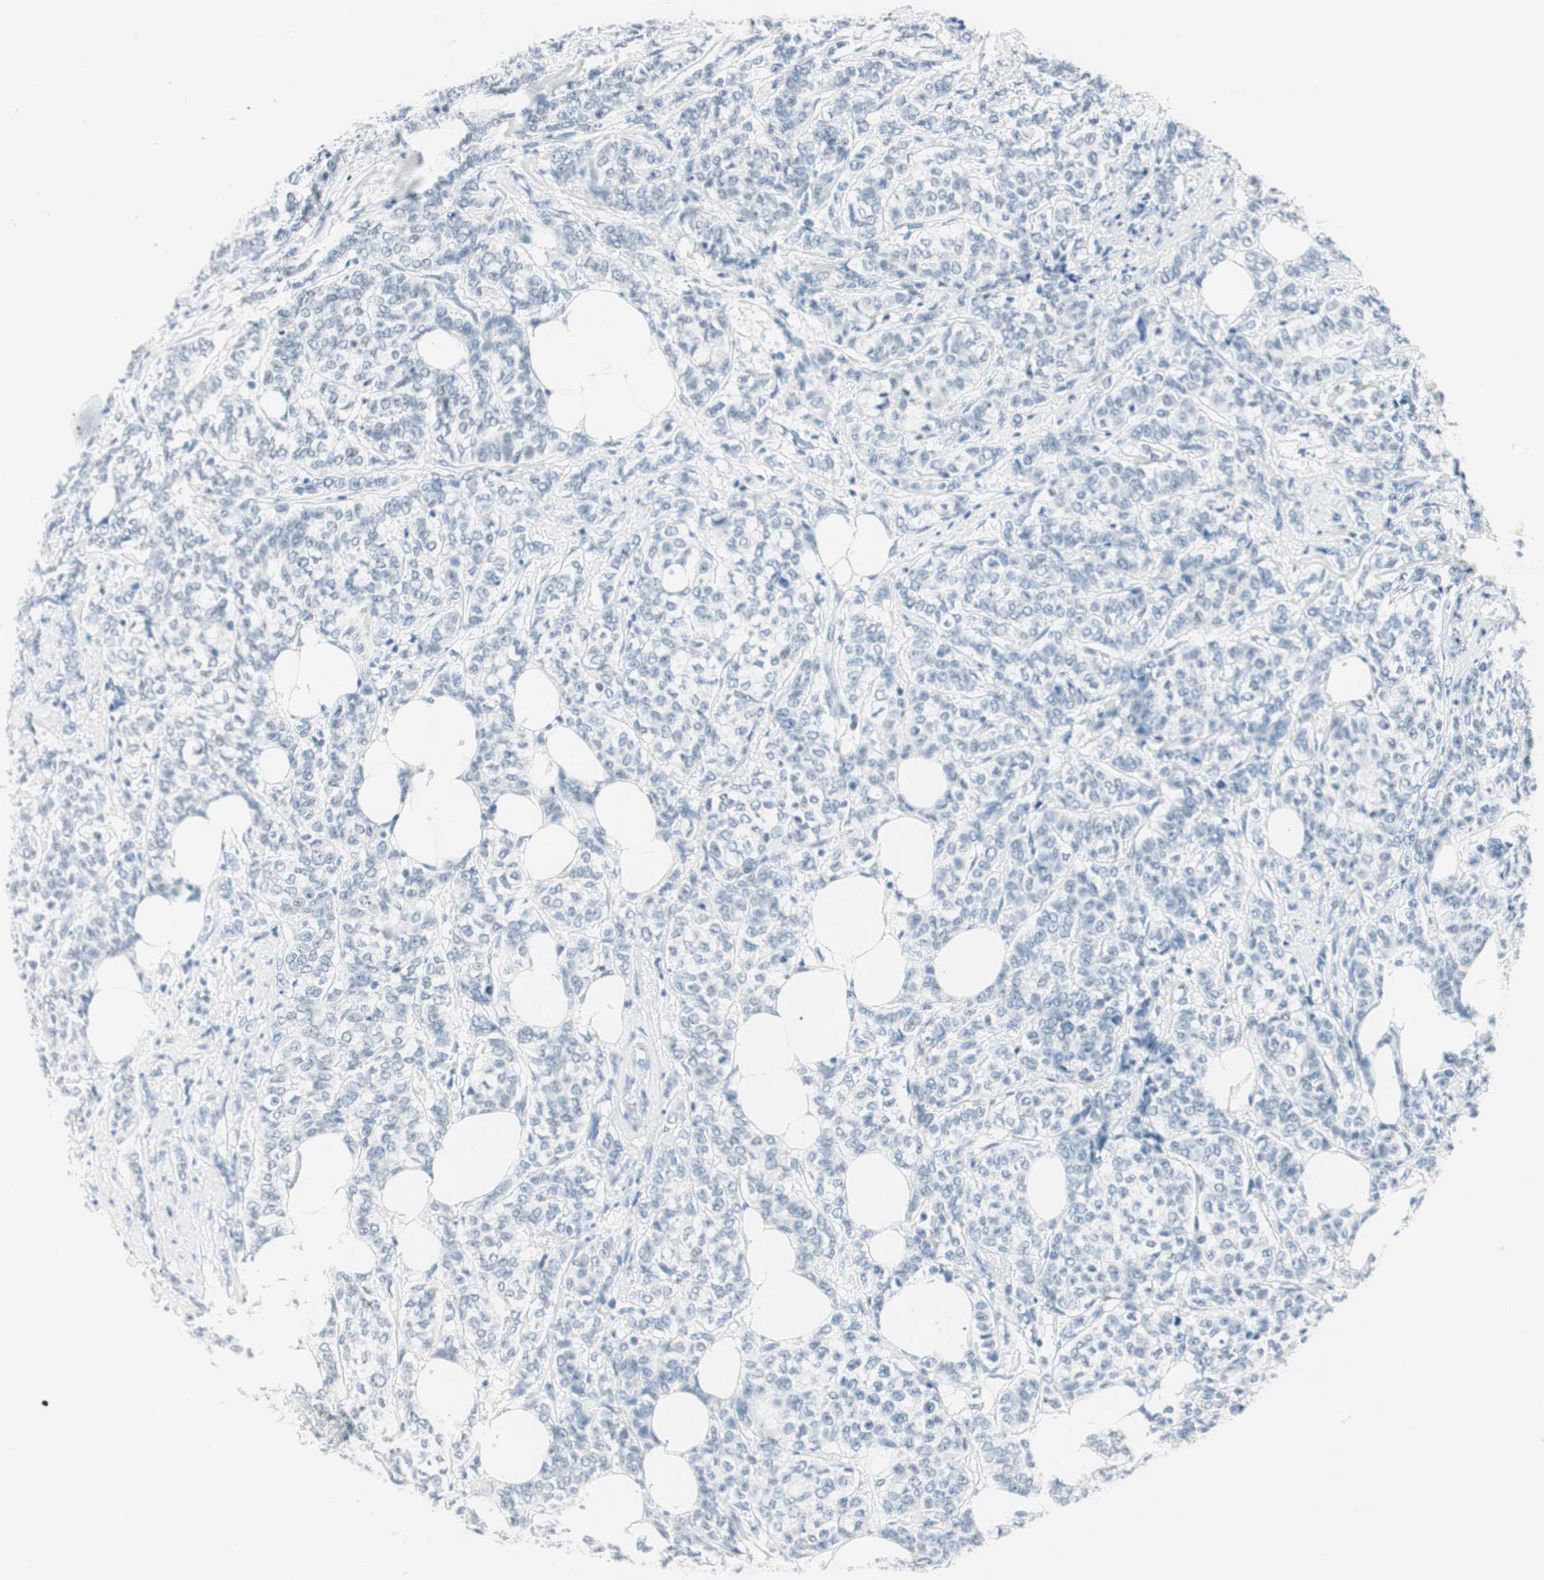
{"staining": {"intensity": "negative", "quantity": "none", "location": "none"}, "tissue": "breast cancer", "cell_type": "Tumor cells", "image_type": "cancer", "snomed": [{"axis": "morphology", "description": "Lobular carcinoma"}, {"axis": "topography", "description": "Breast"}], "caption": "Tumor cells are negative for brown protein staining in breast cancer (lobular carcinoma).", "gene": "HOXB13", "patient": {"sex": "female", "age": 60}}